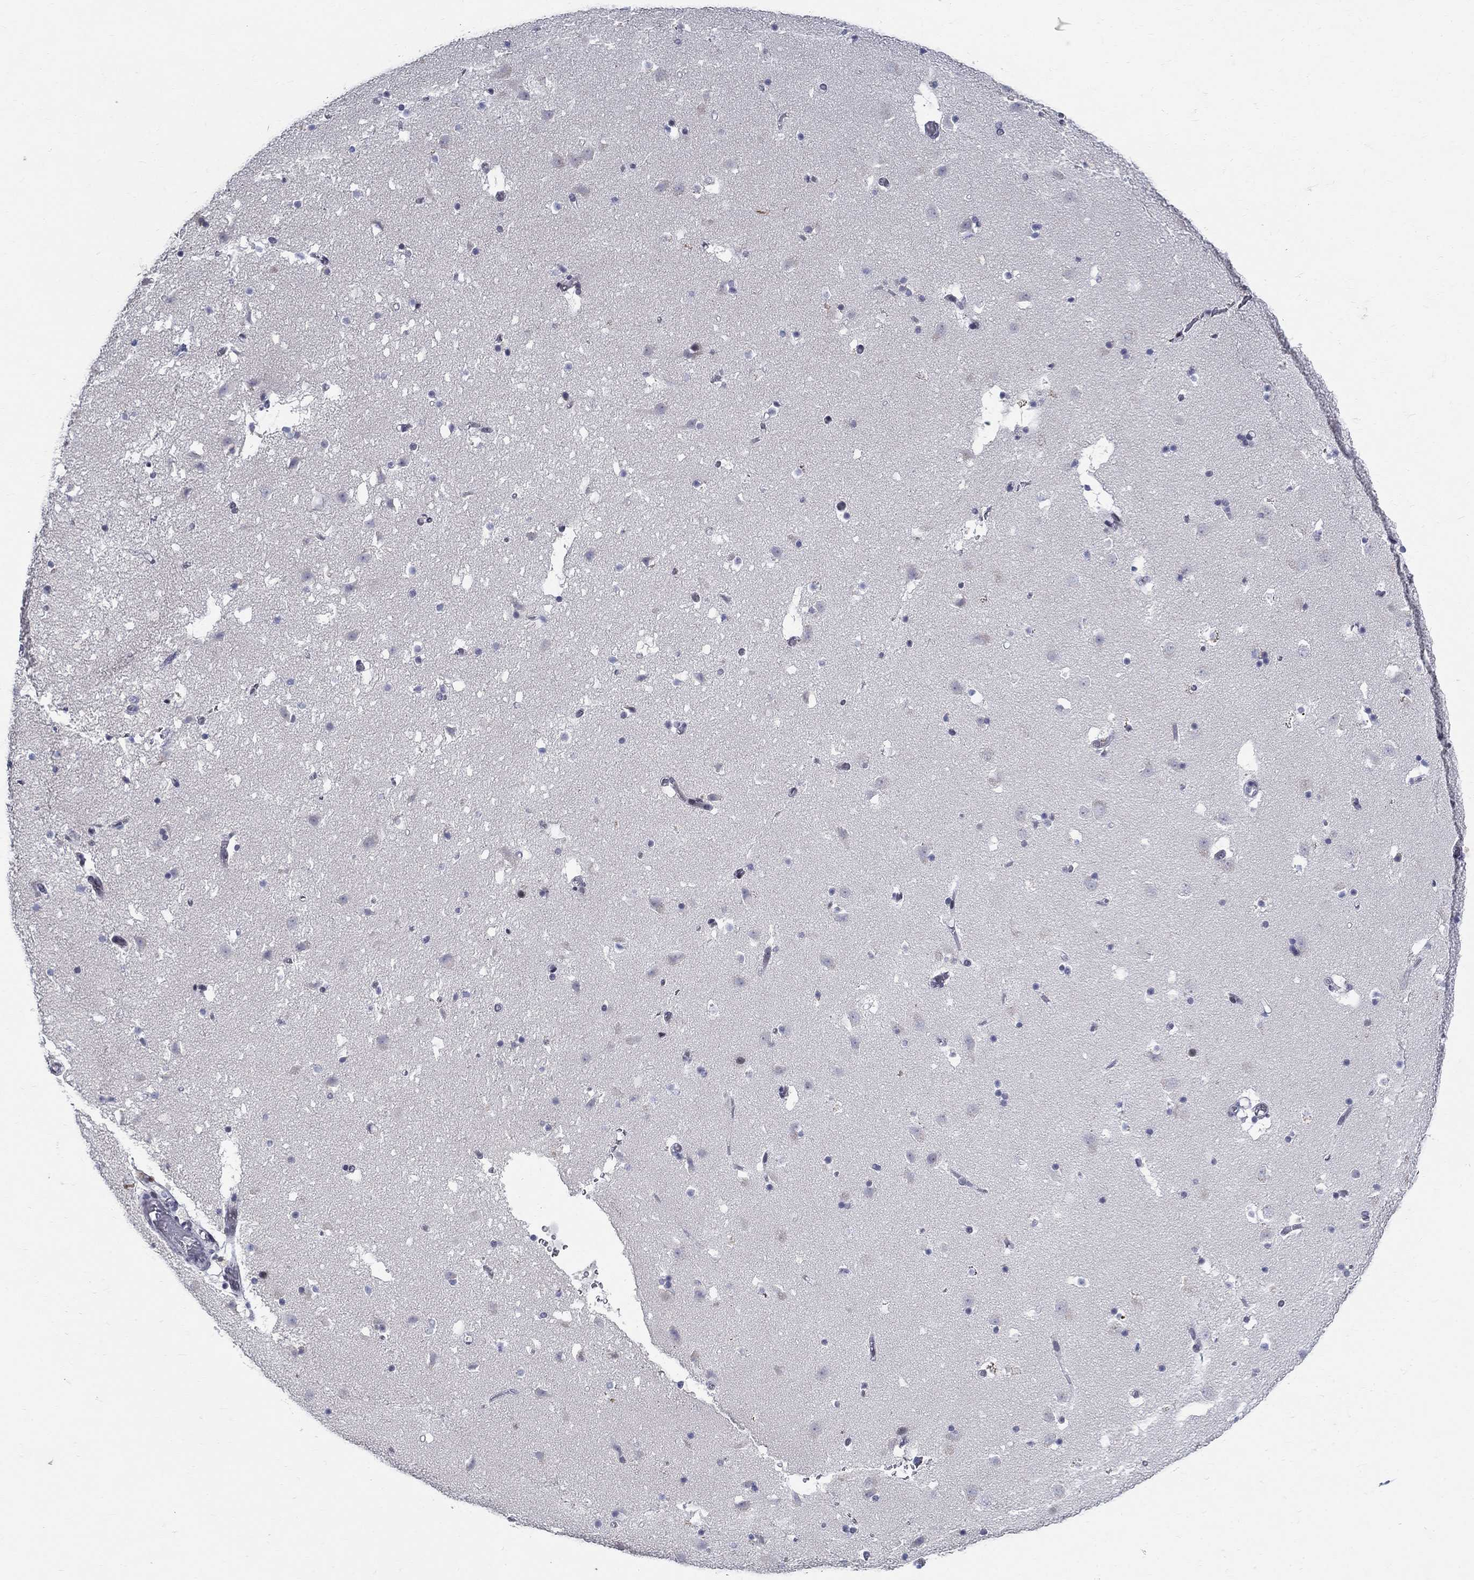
{"staining": {"intensity": "negative", "quantity": "none", "location": "none"}, "tissue": "caudate", "cell_type": "Glial cells", "image_type": "normal", "snomed": [{"axis": "morphology", "description": "Normal tissue, NOS"}, {"axis": "topography", "description": "Lateral ventricle wall"}], "caption": "This is a image of immunohistochemistry (IHC) staining of benign caudate, which shows no staining in glial cells.", "gene": "BHLHE22", "patient": {"sex": "female", "age": 42}}